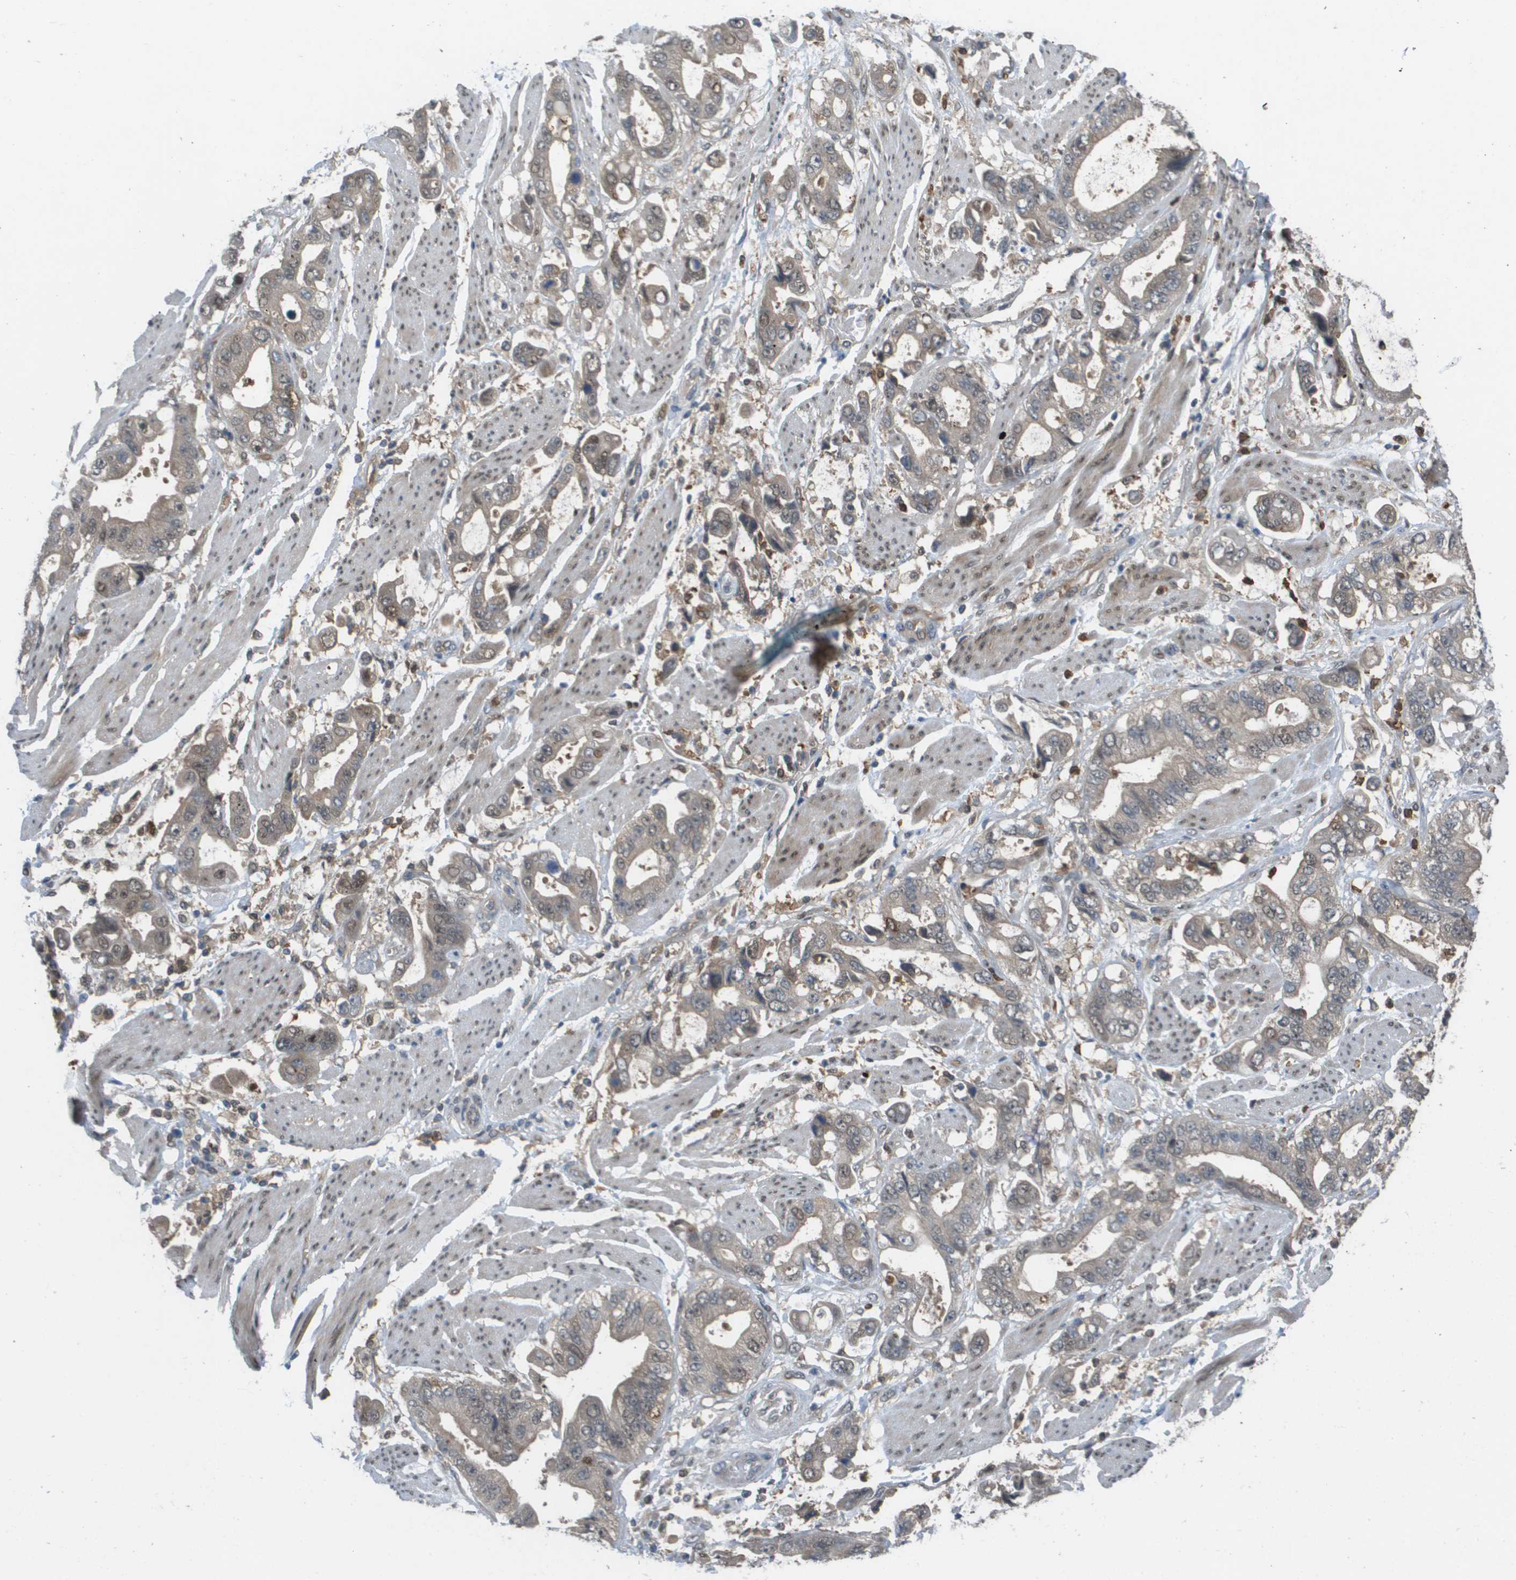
{"staining": {"intensity": "weak", "quantity": ">75%", "location": "cytoplasmic/membranous,nuclear"}, "tissue": "stomach cancer", "cell_type": "Tumor cells", "image_type": "cancer", "snomed": [{"axis": "morphology", "description": "Normal tissue, NOS"}, {"axis": "morphology", "description": "Adenocarcinoma, NOS"}, {"axis": "topography", "description": "Stomach"}], "caption": "Immunohistochemistry (DAB (3,3'-diaminobenzidine)) staining of human stomach adenocarcinoma demonstrates weak cytoplasmic/membranous and nuclear protein positivity in approximately >75% of tumor cells.", "gene": "PALD1", "patient": {"sex": "male", "age": 62}}